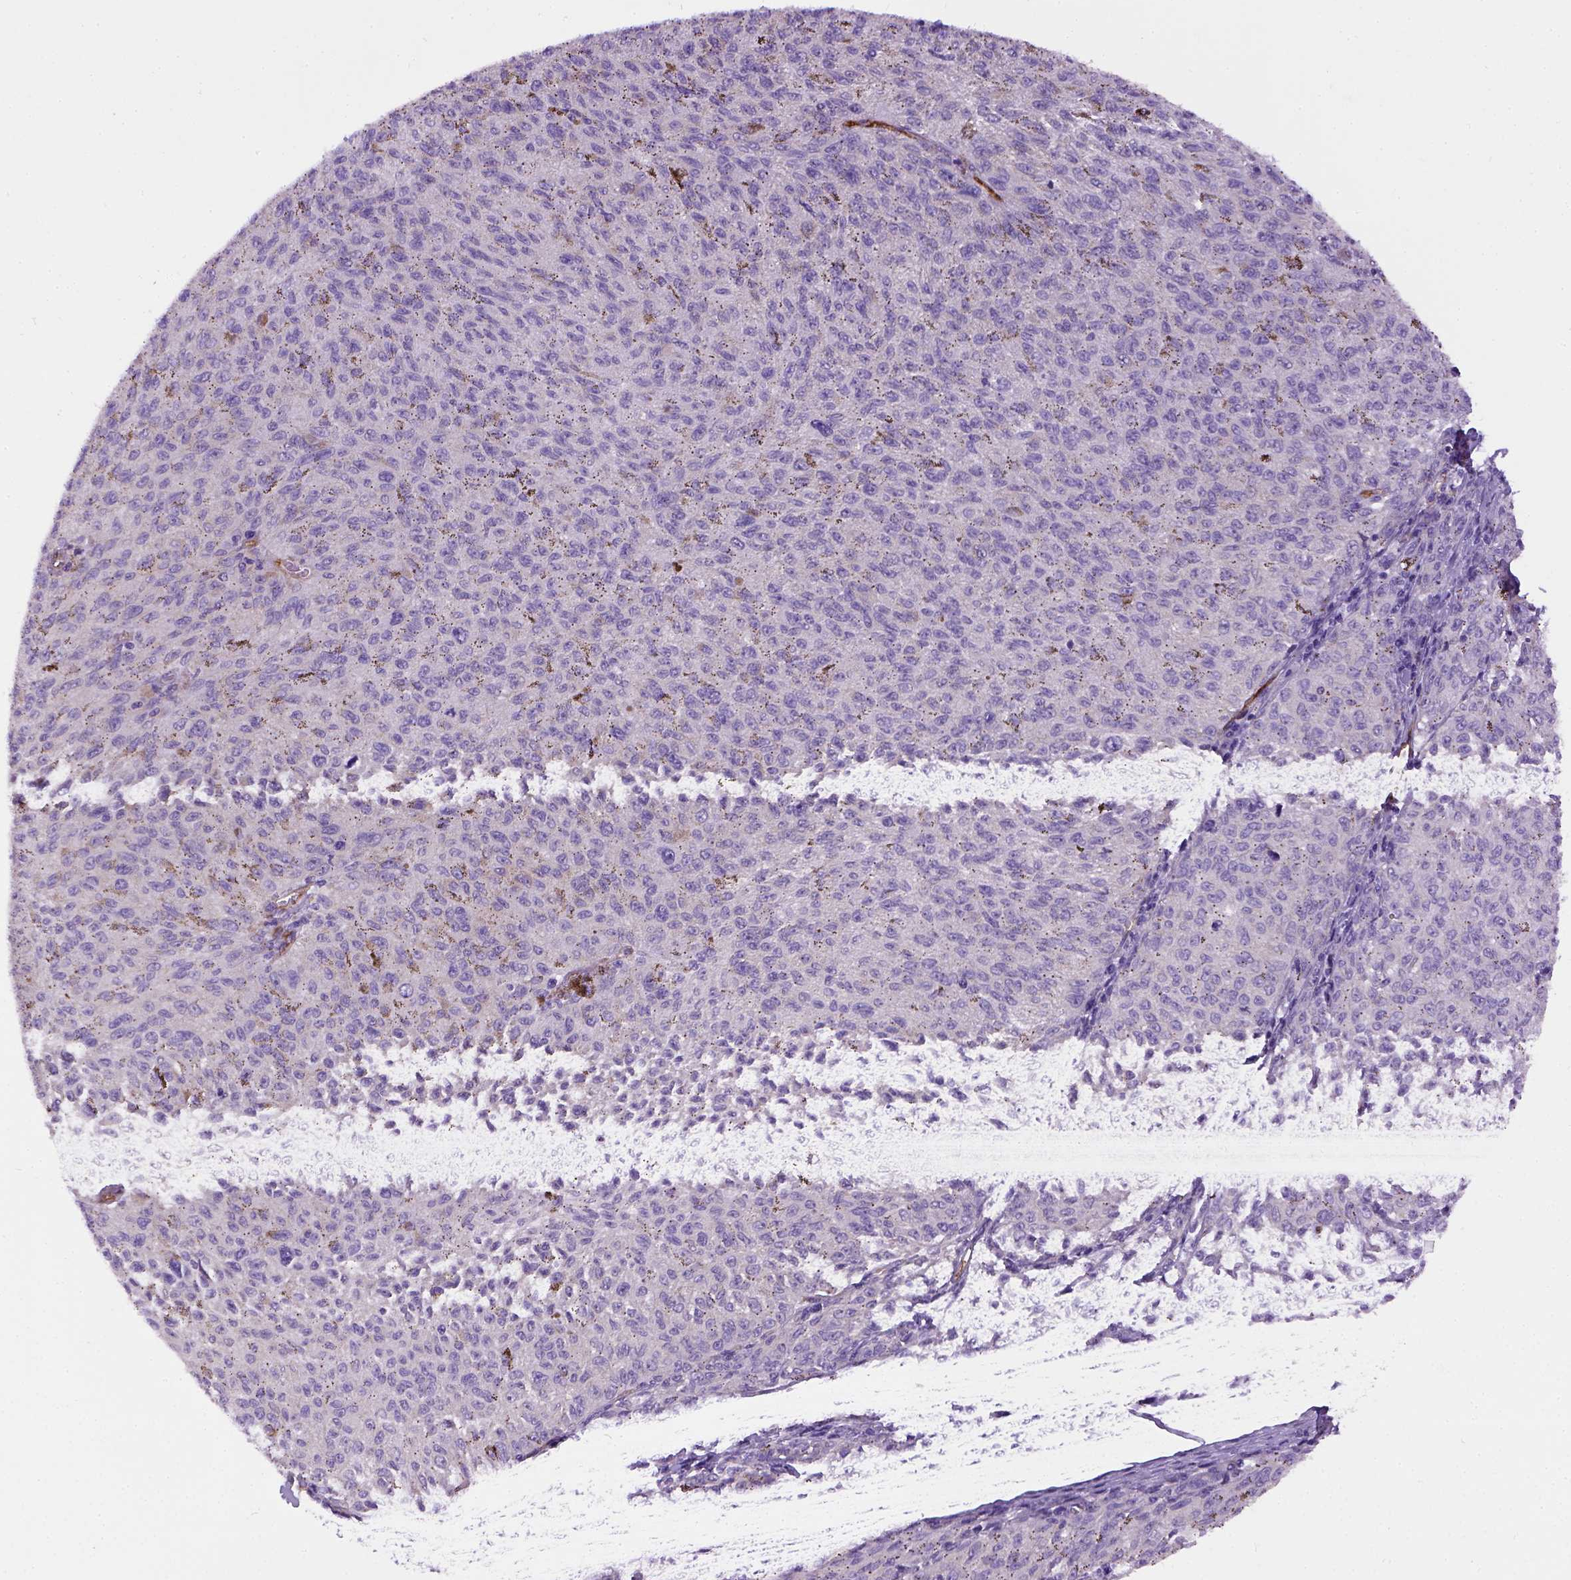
{"staining": {"intensity": "negative", "quantity": "none", "location": "none"}, "tissue": "melanoma", "cell_type": "Tumor cells", "image_type": "cancer", "snomed": [{"axis": "morphology", "description": "Malignant melanoma, NOS"}, {"axis": "topography", "description": "Skin"}], "caption": "A high-resolution photomicrograph shows immunohistochemistry staining of malignant melanoma, which exhibits no significant positivity in tumor cells.", "gene": "ENG", "patient": {"sex": "female", "age": 72}}